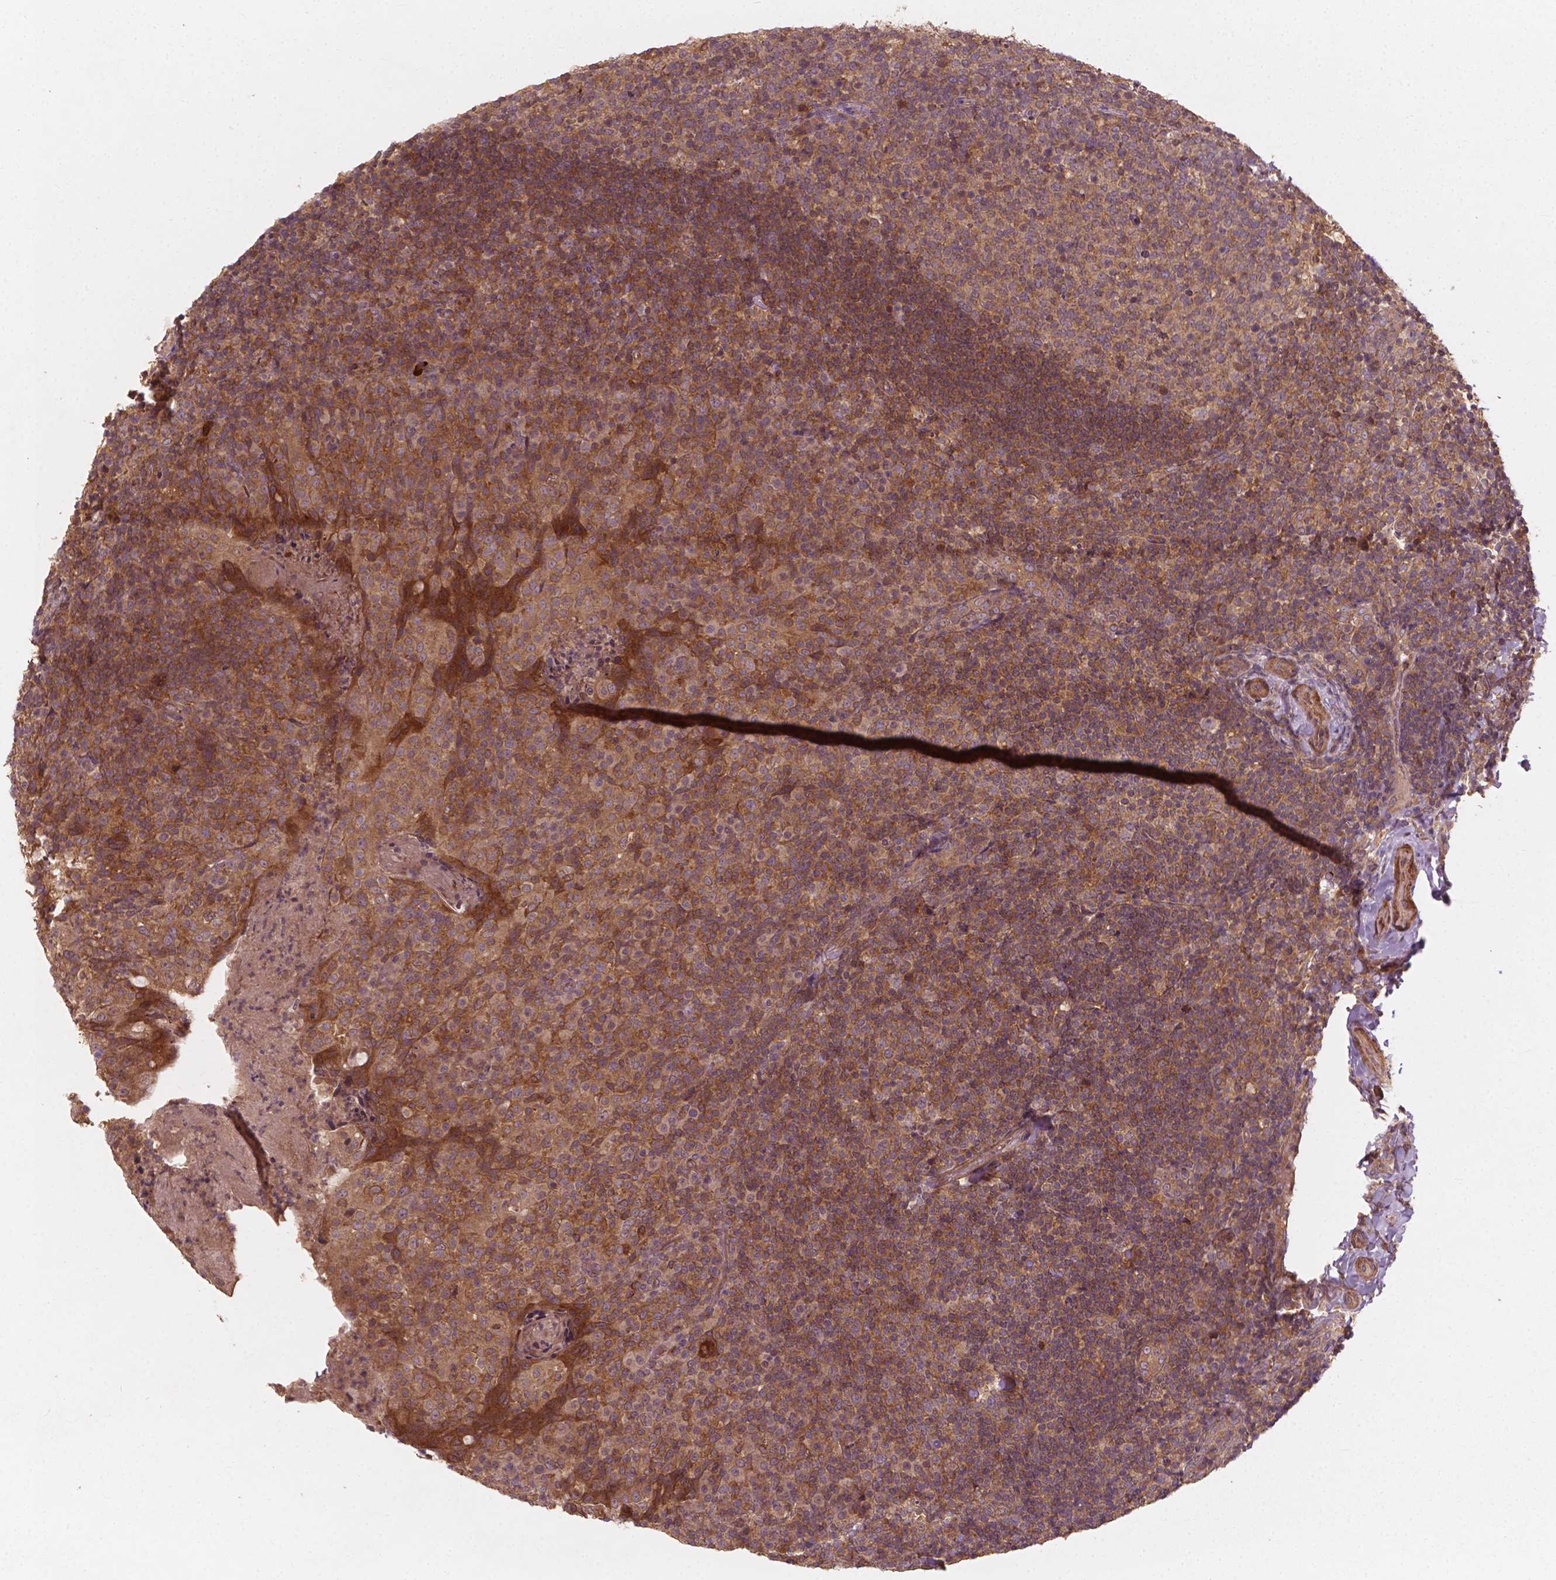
{"staining": {"intensity": "weak", "quantity": "<25%", "location": "cytoplasmic/membranous"}, "tissue": "tonsil", "cell_type": "Germinal center cells", "image_type": "normal", "snomed": [{"axis": "morphology", "description": "Normal tissue, NOS"}, {"axis": "topography", "description": "Tonsil"}], "caption": "Protein analysis of benign tonsil demonstrates no significant positivity in germinal center cells.", "gene": "CYFIP1", "patient": {"sex": "female", "age": 10}}